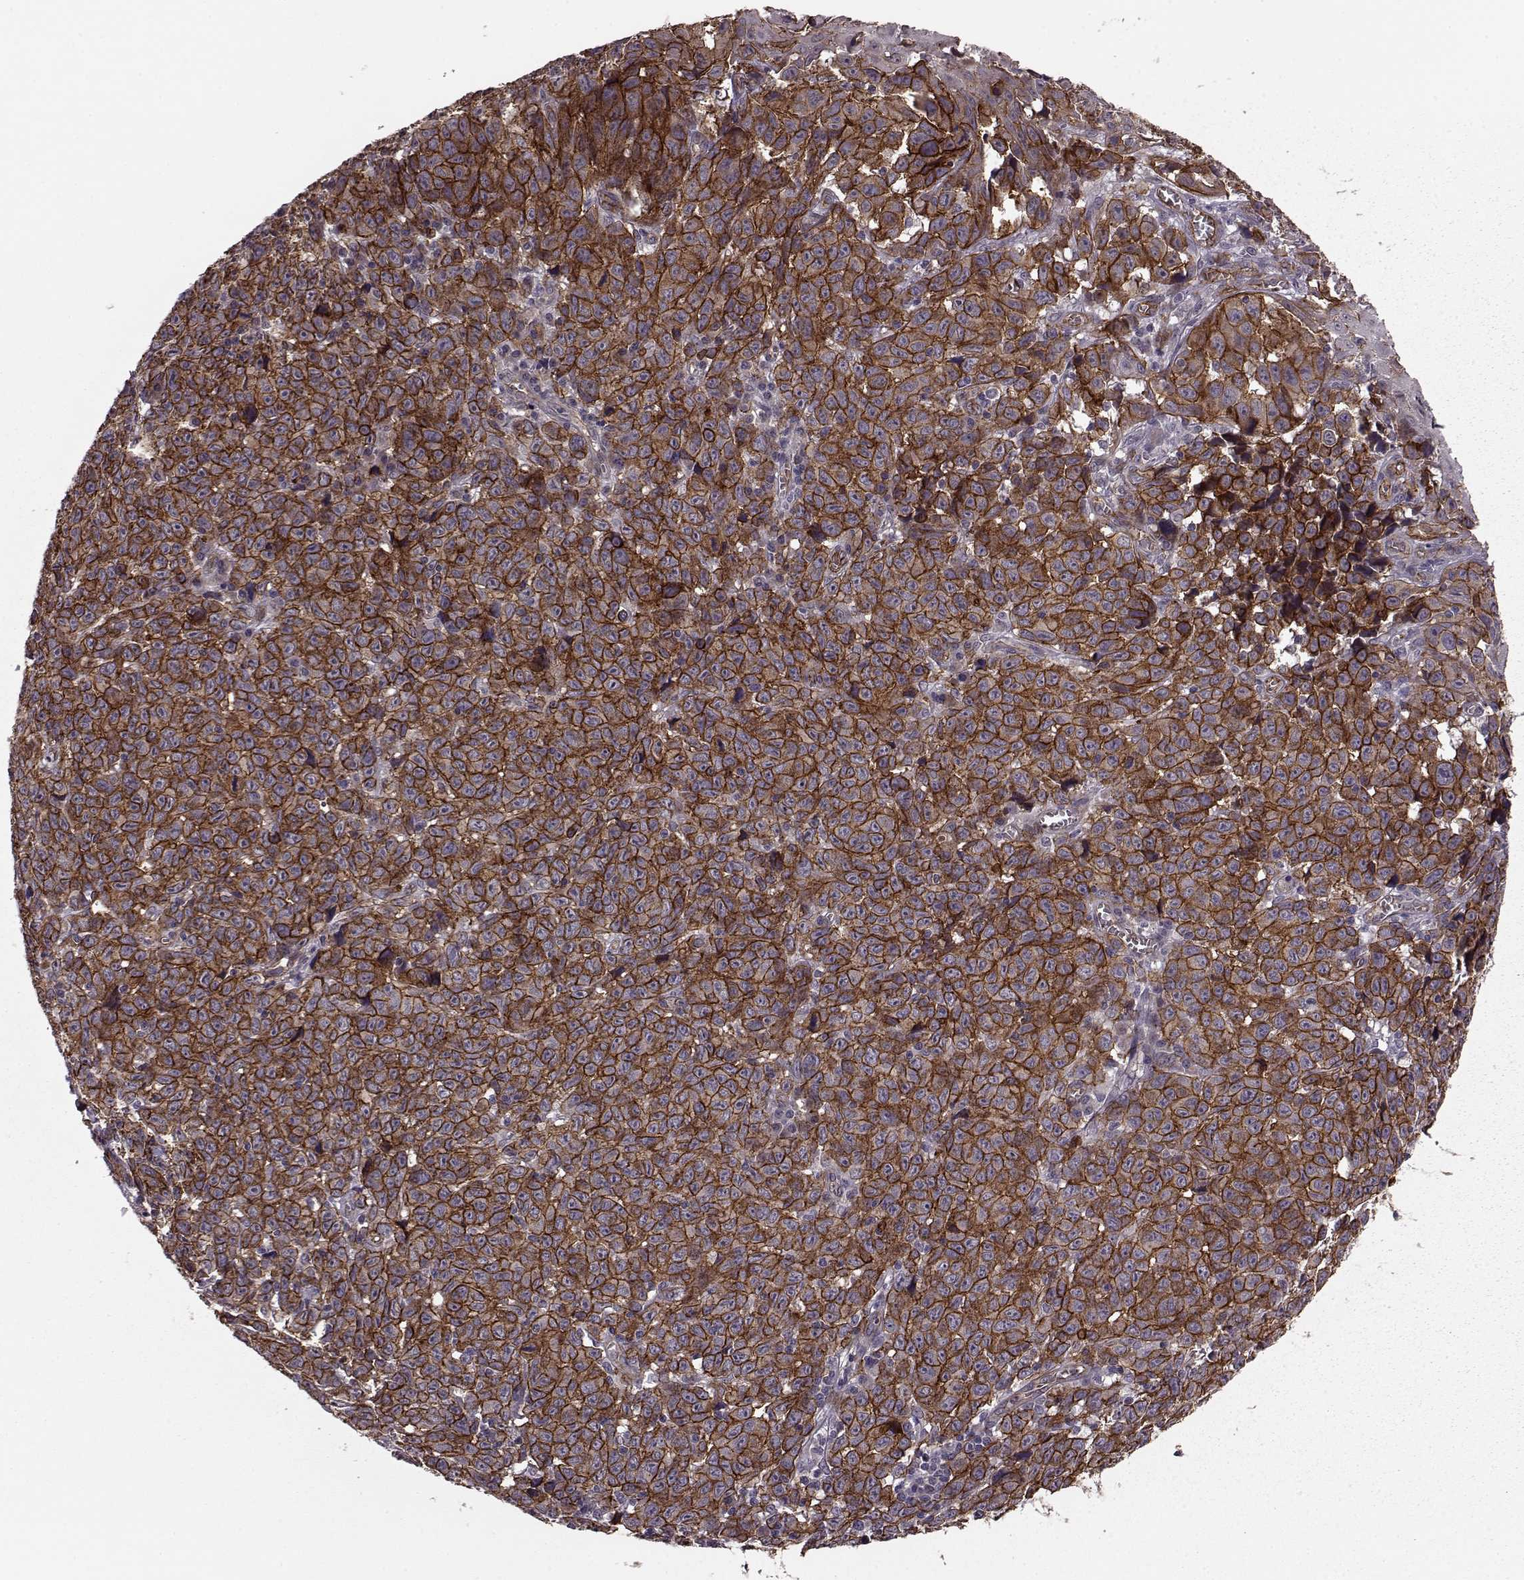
{"staining": {"intensity": "strong", "quantity": ">75%", "location": "cytoplasmic/membranous"}, "tissue": "melanoma", "cell_type": "Tumor cells", "image_type": "cancer", "snomed": [{"axis": "morphology", "description": "Malignant melanoma, NOS"}, {"axis": "topography", "description": "Vulva, labia, clitoris and Bartholin´s gland, NO"}], "caption": "Protein positivity by IHC demonstrates strong cytoplasmic/membranous expression in about >75% of tumor cells in malignant melanoma. Nuclei are stained in blue.", "gene": "SYNPO", "patient": {"sex": "female", "age": 75}}